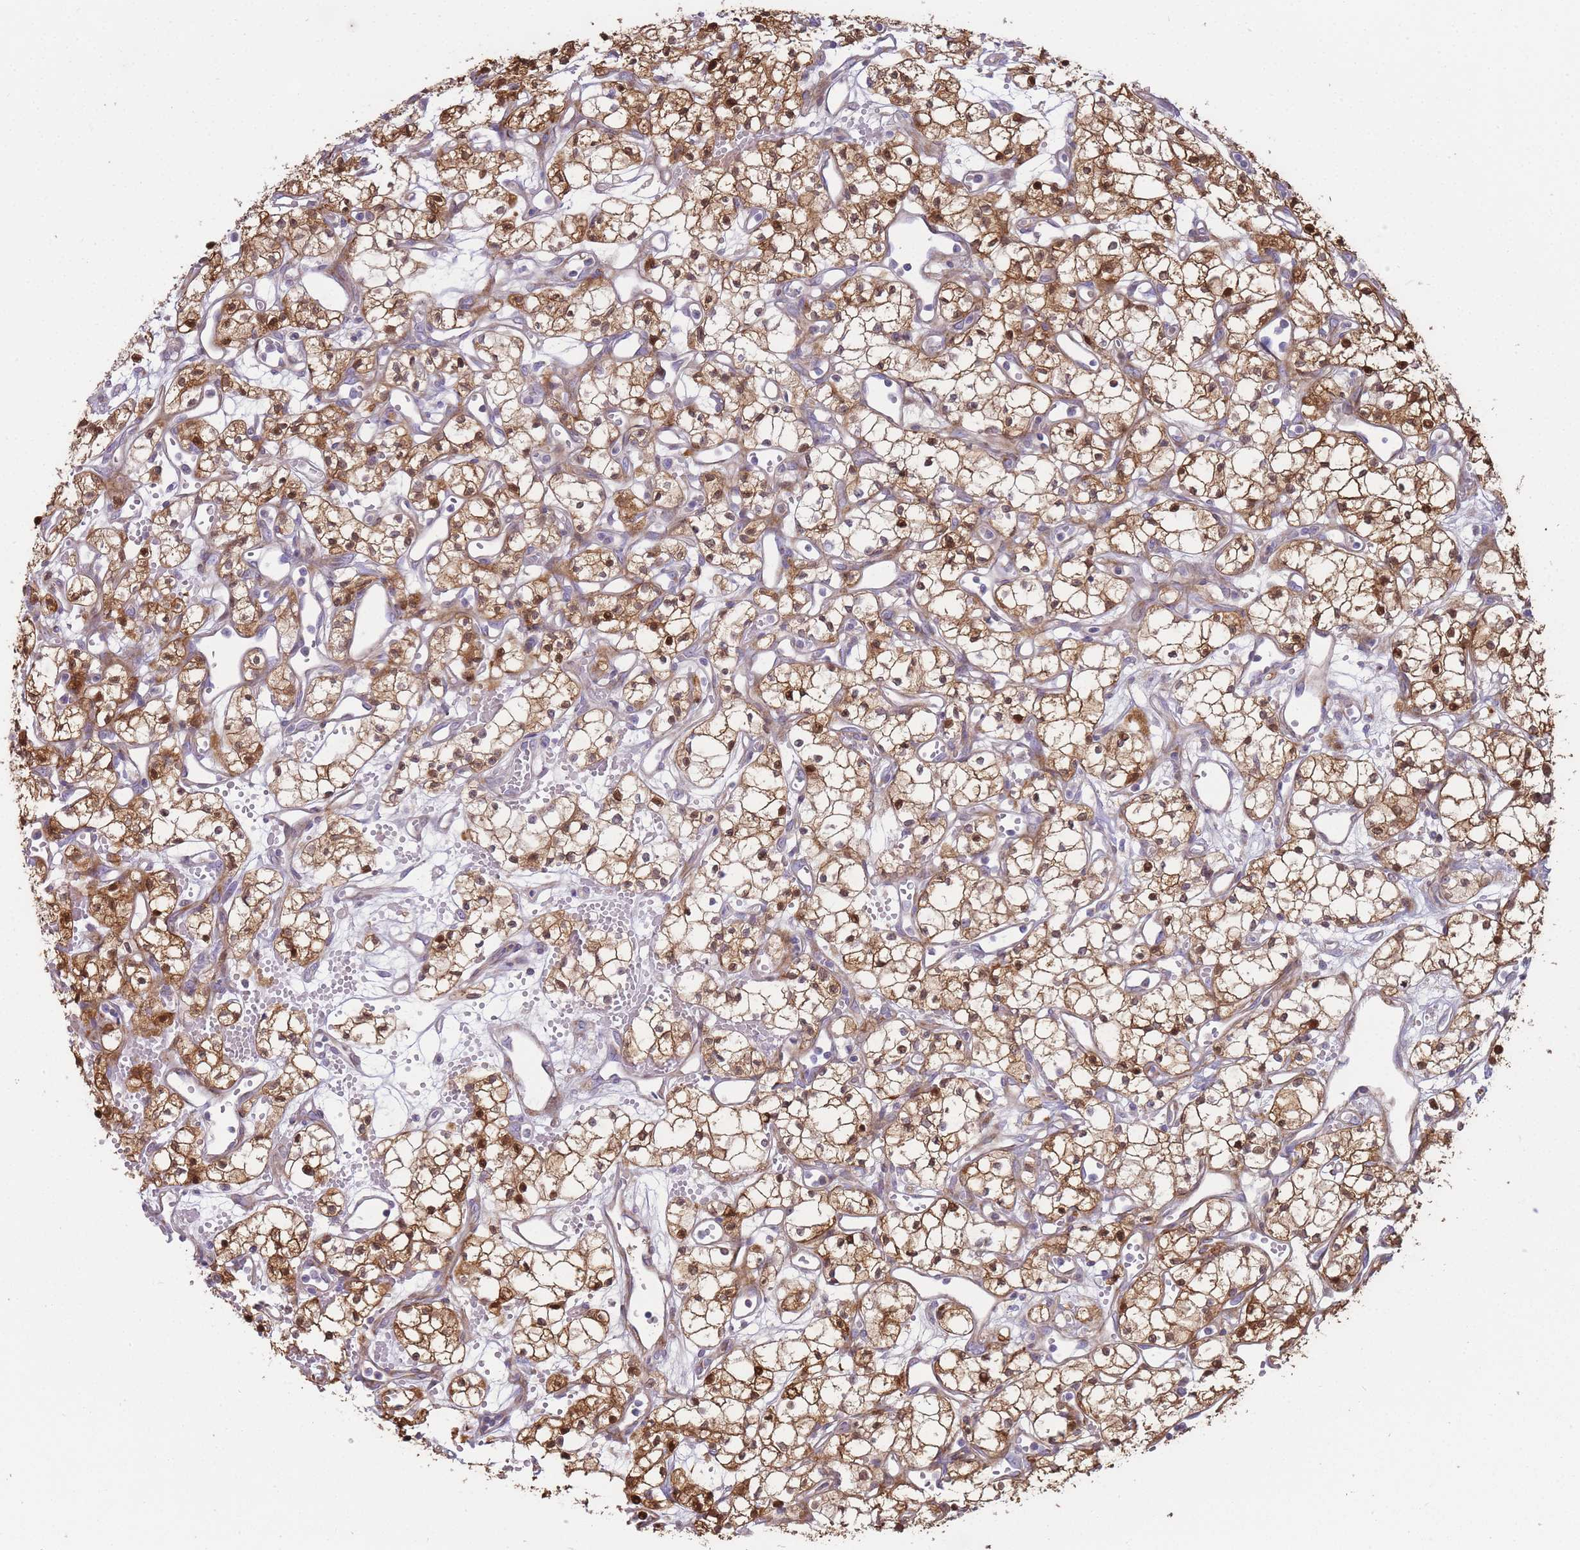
{"staining": {"intensity": "moderate", "quantity": ">75%", "location": "cytoplasmic/membranous,nuclear"}, "tissue": "renal cancer", "cell_type": "Tumor cells", "image_type": "cancer", "snomed": [{"axis": "morphology", "description": "Adenocarcinoma, NOS"}, {"axis": "topography", "description": "Kidney"}], "caption": "Renal cancer stained with DAB IHC exhibits medium levels of moderate cytoplasmic/membranous and nuclear expression in approximately >75% of tumor cells. (brown staining indicates protein expression, while blue staining denotes nuclei).", "gene": "PPP3R2", "patient": {"sex": "male", "age": 59}}